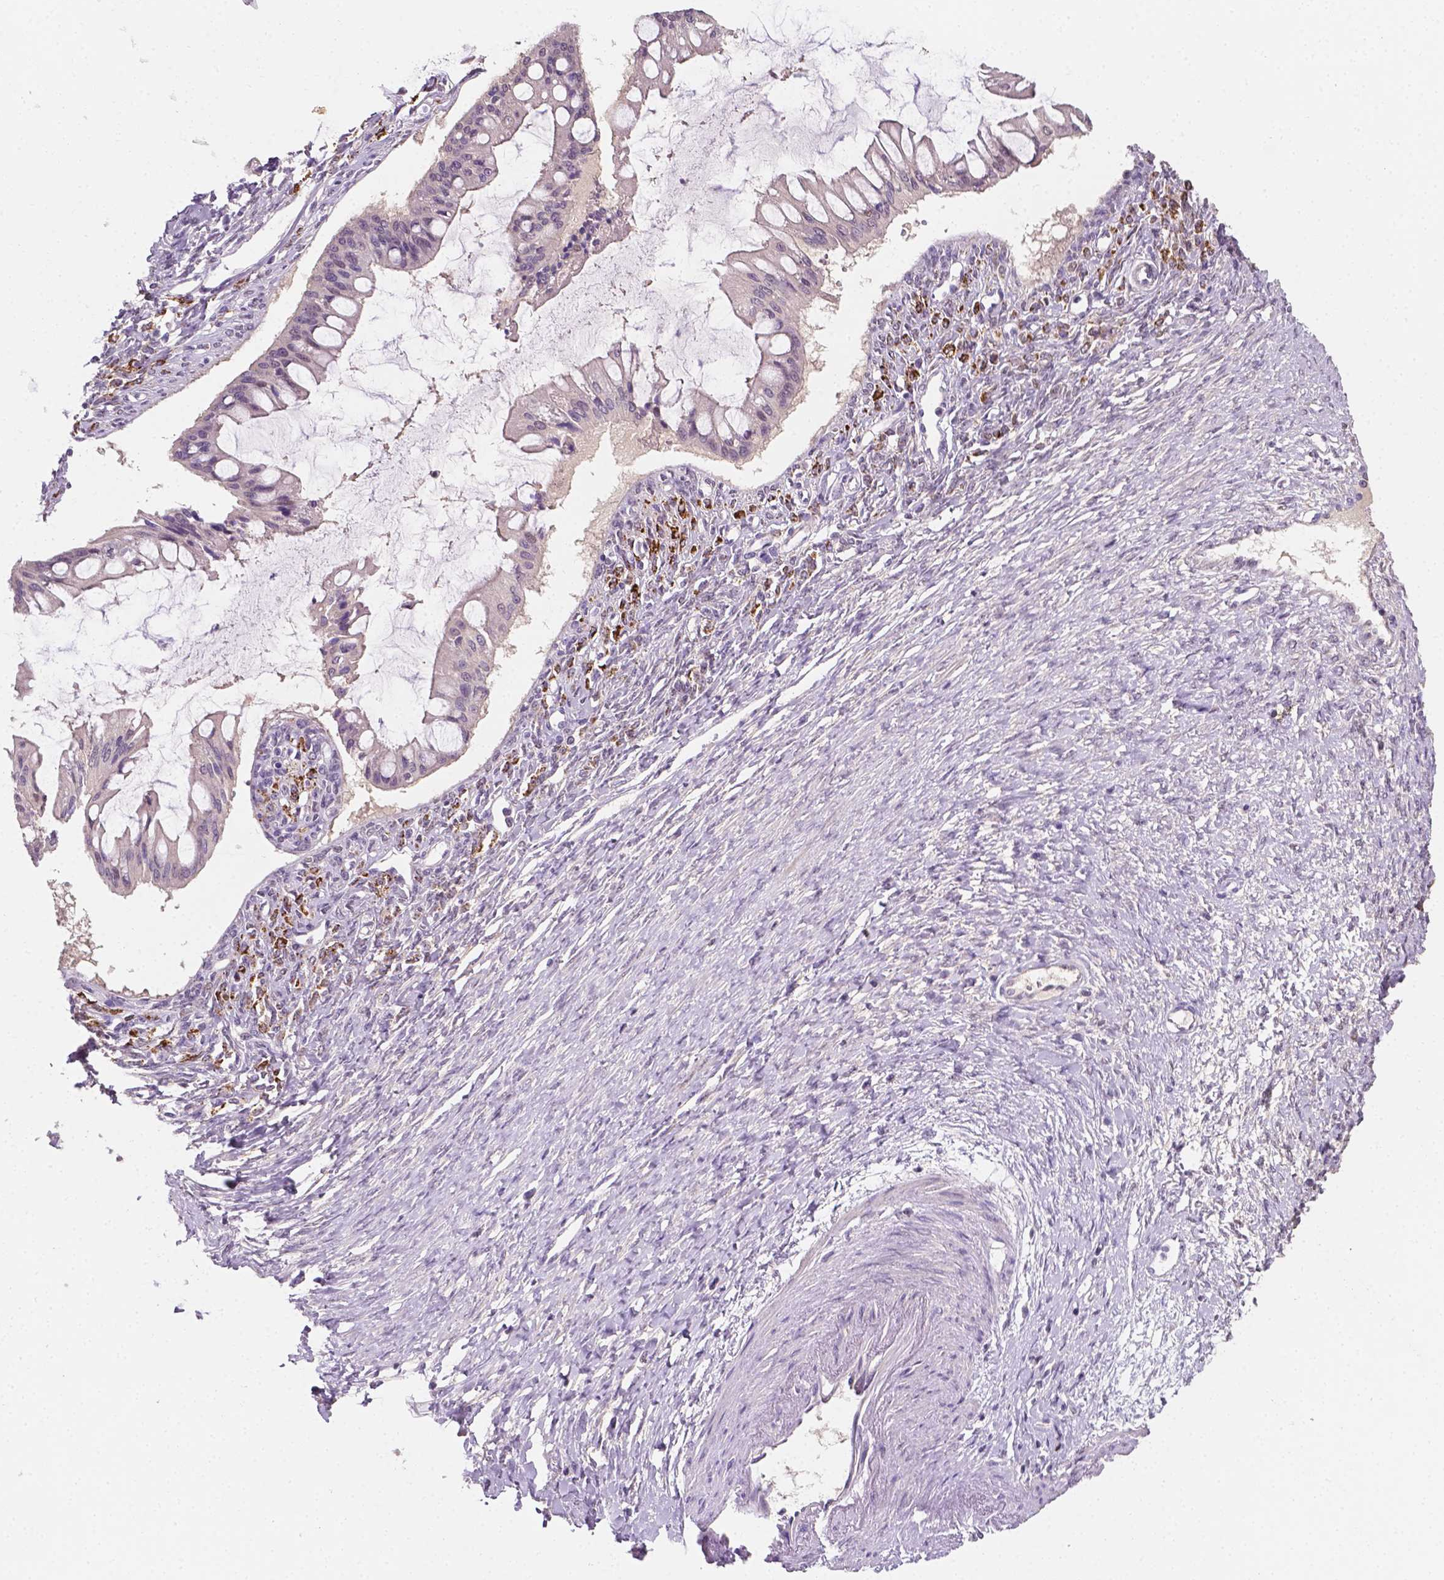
{"staining": {"intensity": "negative", "quantity": "none", "location": "none"}, "tissue": "ovarian cancer", "cell_type": "Tumor cells", "image_type": "cancer", "snomed": [{"axis": "morphology", "description": "Cystadenocarcinoma, mucinous, NOS"}, {"axis": "topography", "description": "Ovary"}], "caption": "Immunohistochemical staining of human ovarian cancer displays no significant positivity in tumor cells.", "gene": "MROH6", "patient": {"sex": "female", "age": 73}}